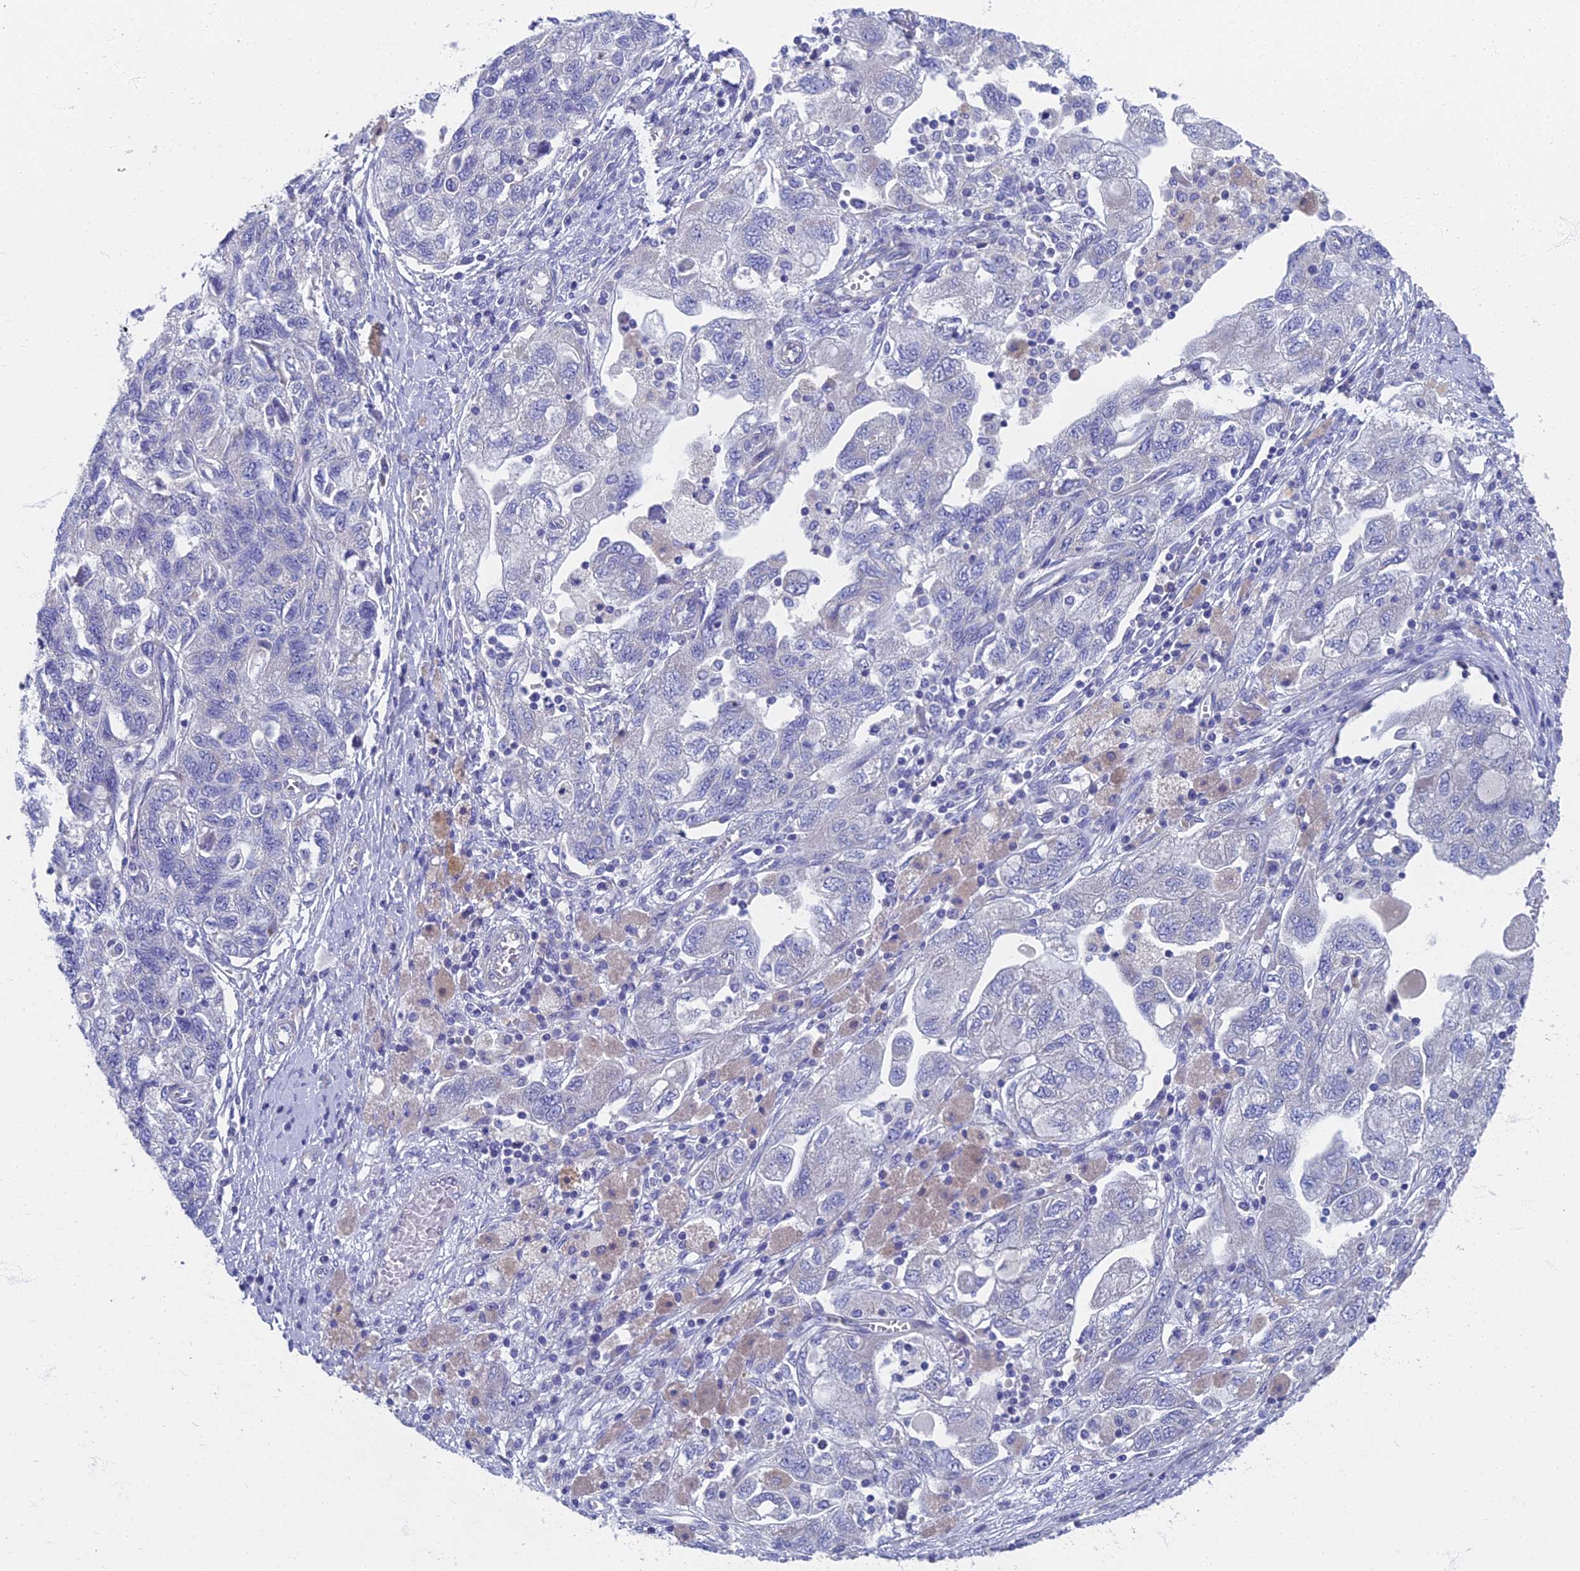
{"staining": {"intensity": "negative", "quantity": "none", "location": "none"}, "tissue": "ovarian cancer", "cell_type": "Tumor cells", "image_type": "cancer", "snomed": [{"axis": "morphology", "description": "Carcinoma, NOS"}, {"axis": "morphology", "description": "Cystadenocarcinoma, serous, NOS"}, {"axis": "topography", "description": "Ovary"}], "caption": "This is a micrograph of immunohistochemistry staining of ovarian cancer, which shows no positivity in tumor cells.", "gene": "SPIN4", "patient": {"sex": "female", "age": 69}}